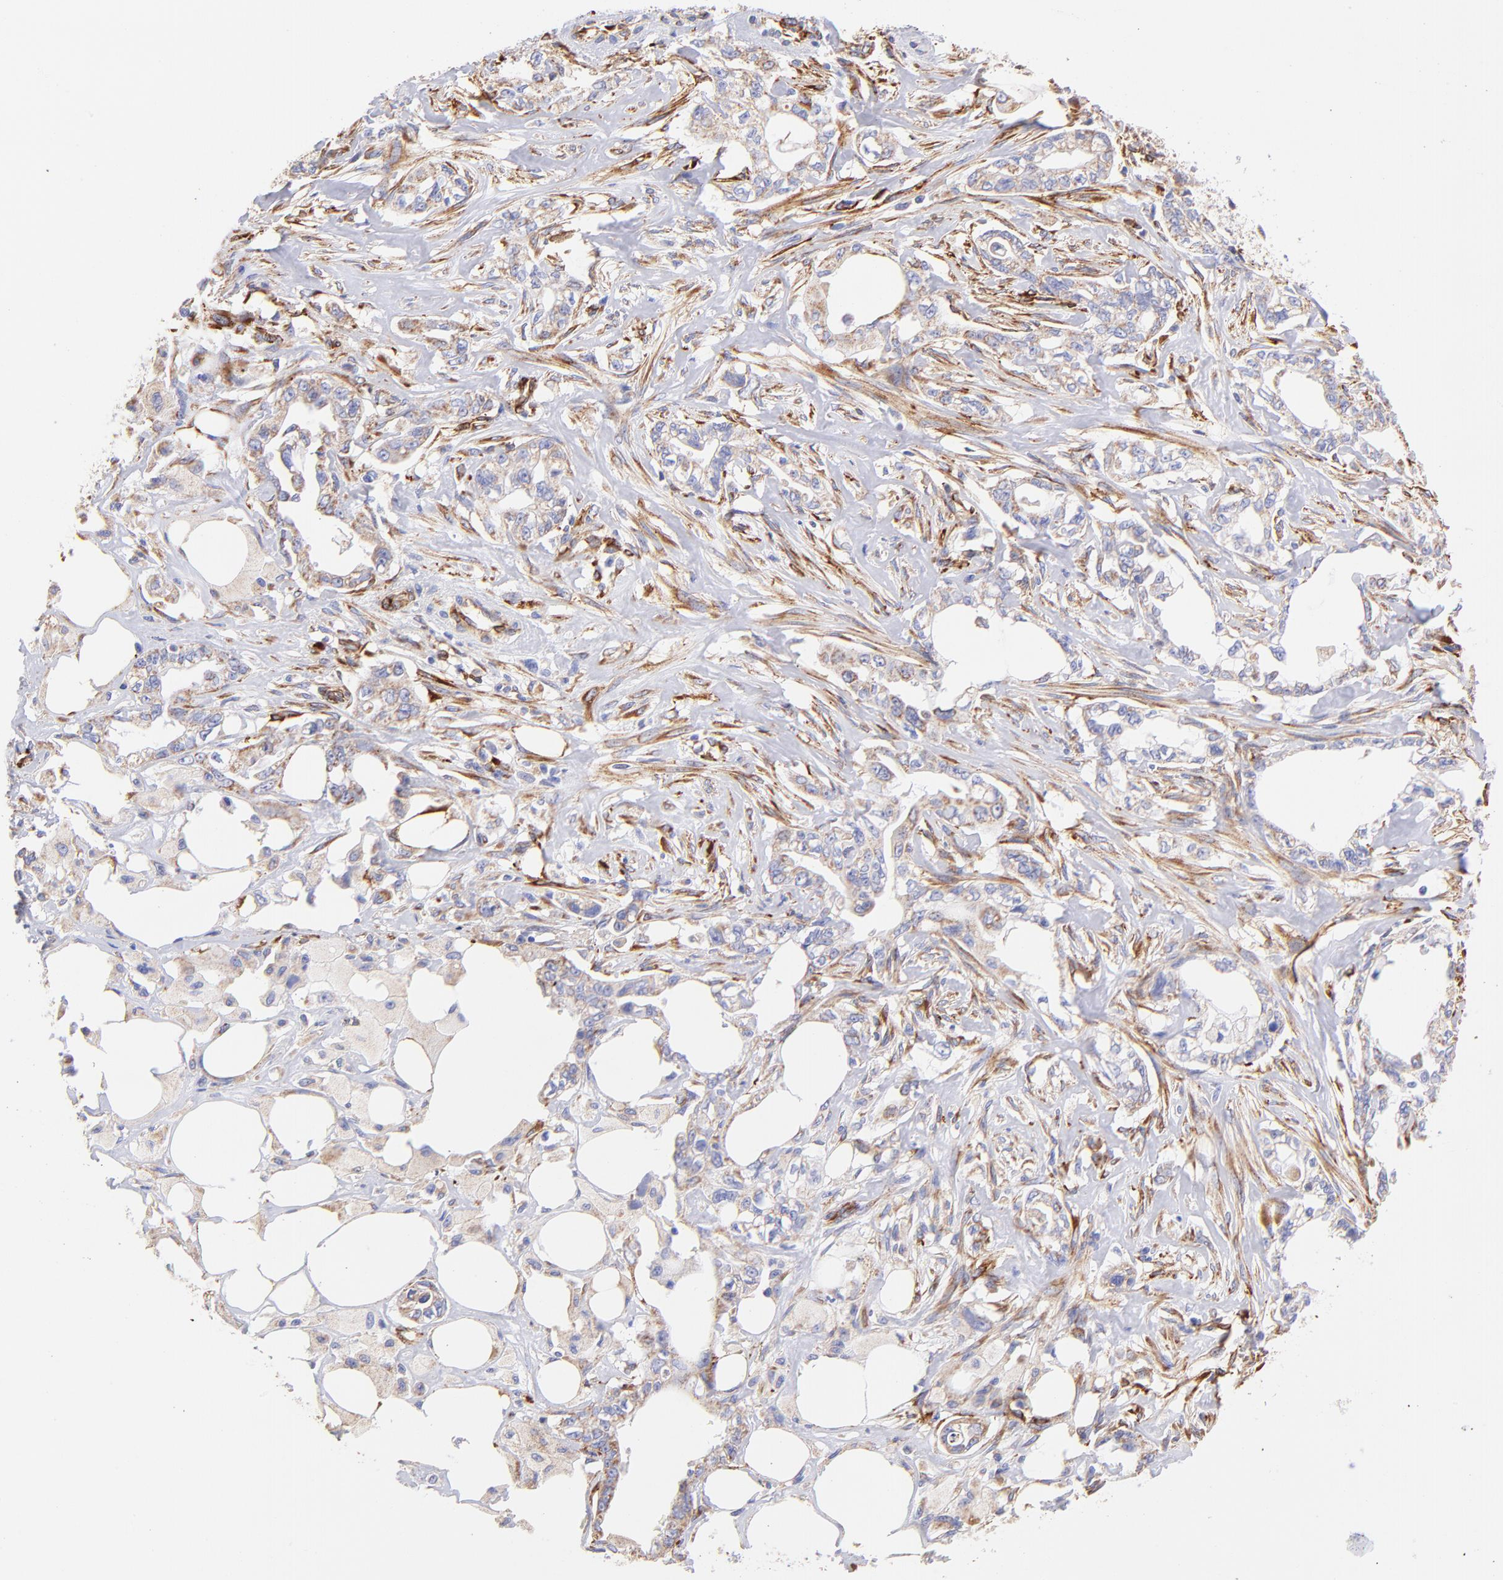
{"staining": {"intensity": "weak", "quantity": "25%-75%", "location": "cytoplasmic/membranous"}, "tissue": "pancreatic cancer", "cell_type": "Tumor cells", "image_type": "cancer", "snomed": [{"axis": "morphology", "description": "Normal tissue, NOS"}, {"axis": "topography", "description": "Pancreas"}], "caption": "A histopathology image showing weak cytoplasmic/membranous positivity in about 25%-75% of tumor cells in pancreatic cancer, as visualized by brown immunohistochemical staining.", "gene": "SPARC", "patient": {"sex": "male", "age": 42}}